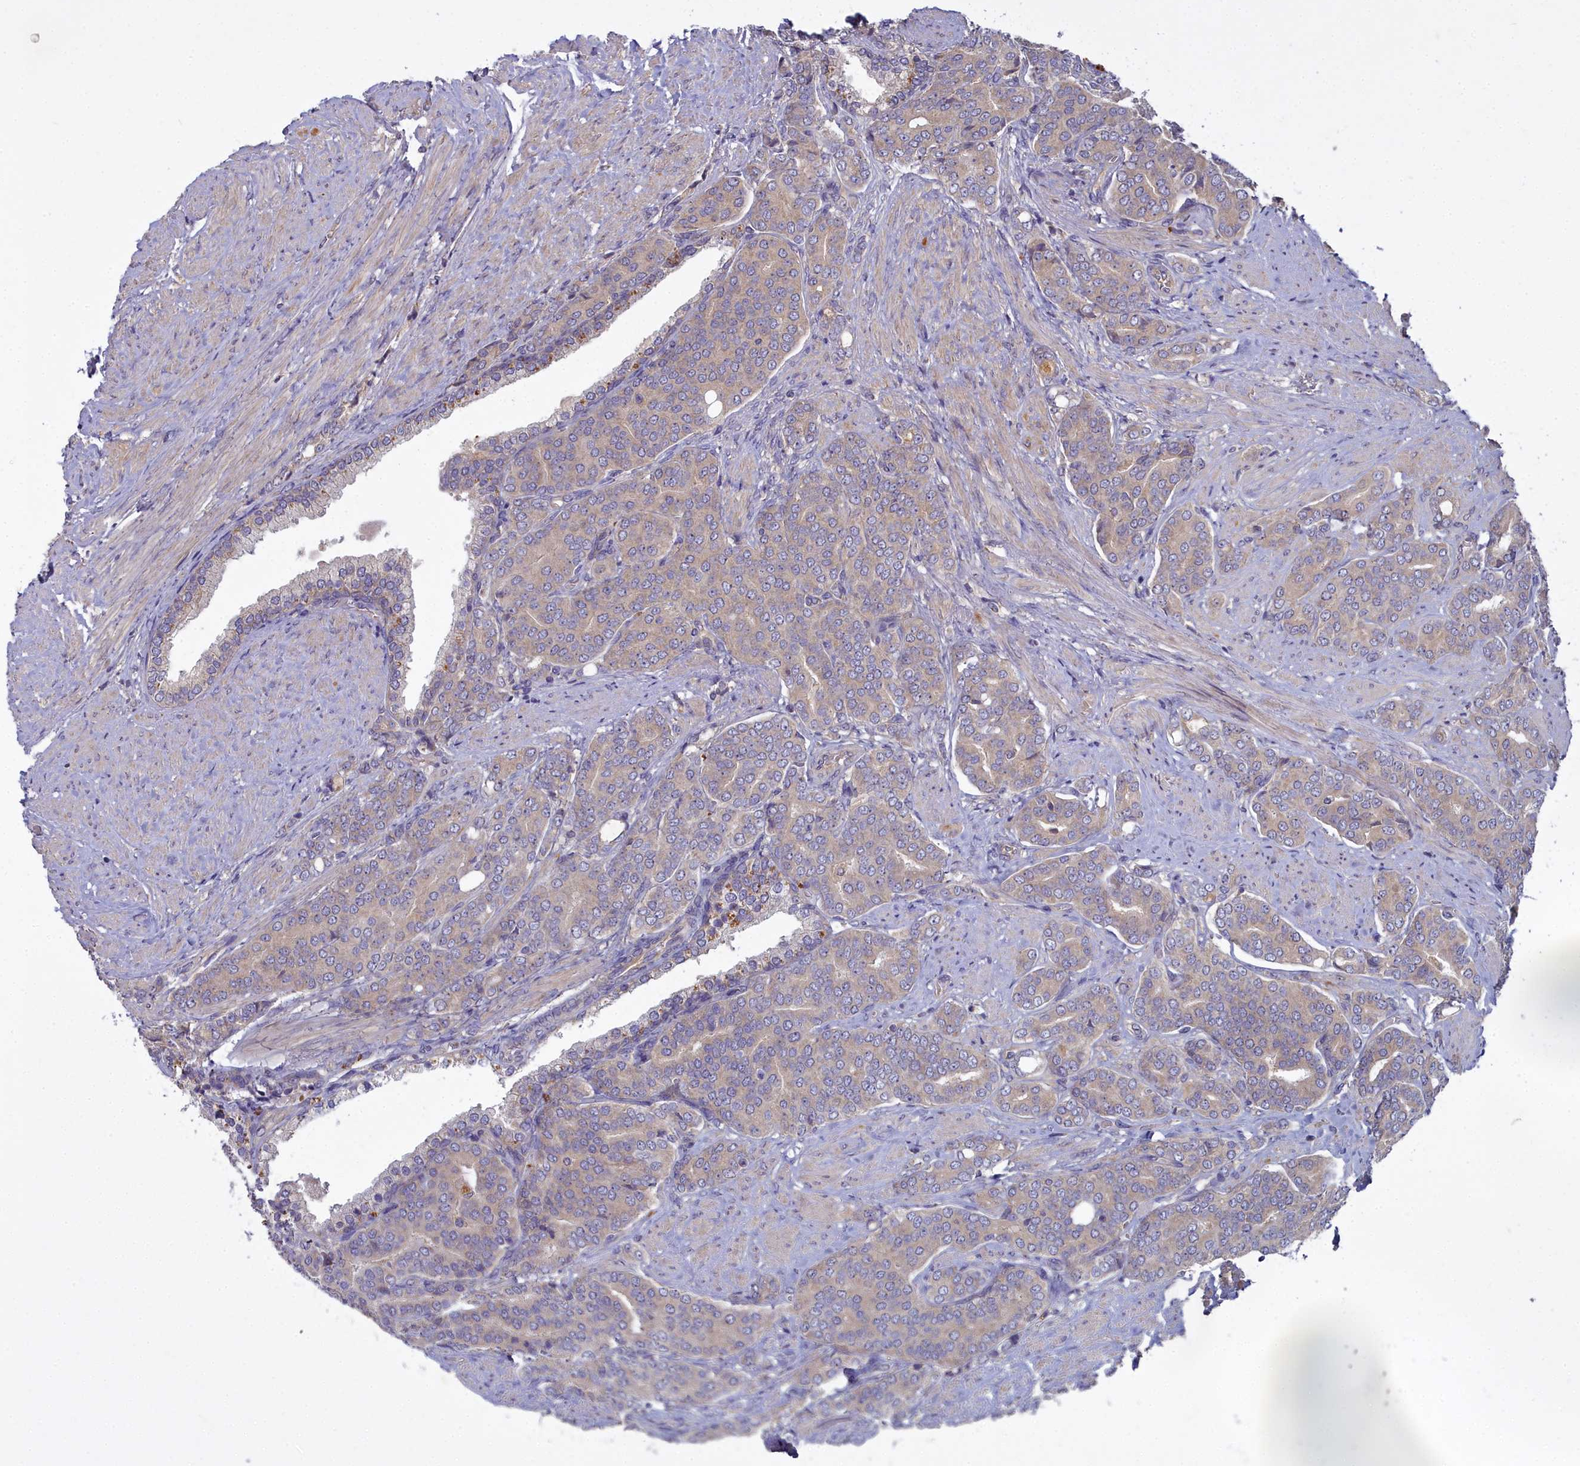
{"staining": {"intensity": "weak", "quantity": "25%-75%", "location": "cytoplasmic/membranous"}, "tissue": "prostate cancer", "cell_type": "Tumor cells", "image_type": "cancer", "snomed": [{"axis": "morphology", "description": "Adenocarcinoma, High grade"}, {"axis": "topography", "description": "Prostate"}], "caption": "Tumor cells display low levels of weak cytoplasmic/membranous staining in about 25%-75% of cells in human prostate adenocarcinoma (high-grade).", "gene": "CCDC167", "patient": {"sex": "male", "age": 67}}